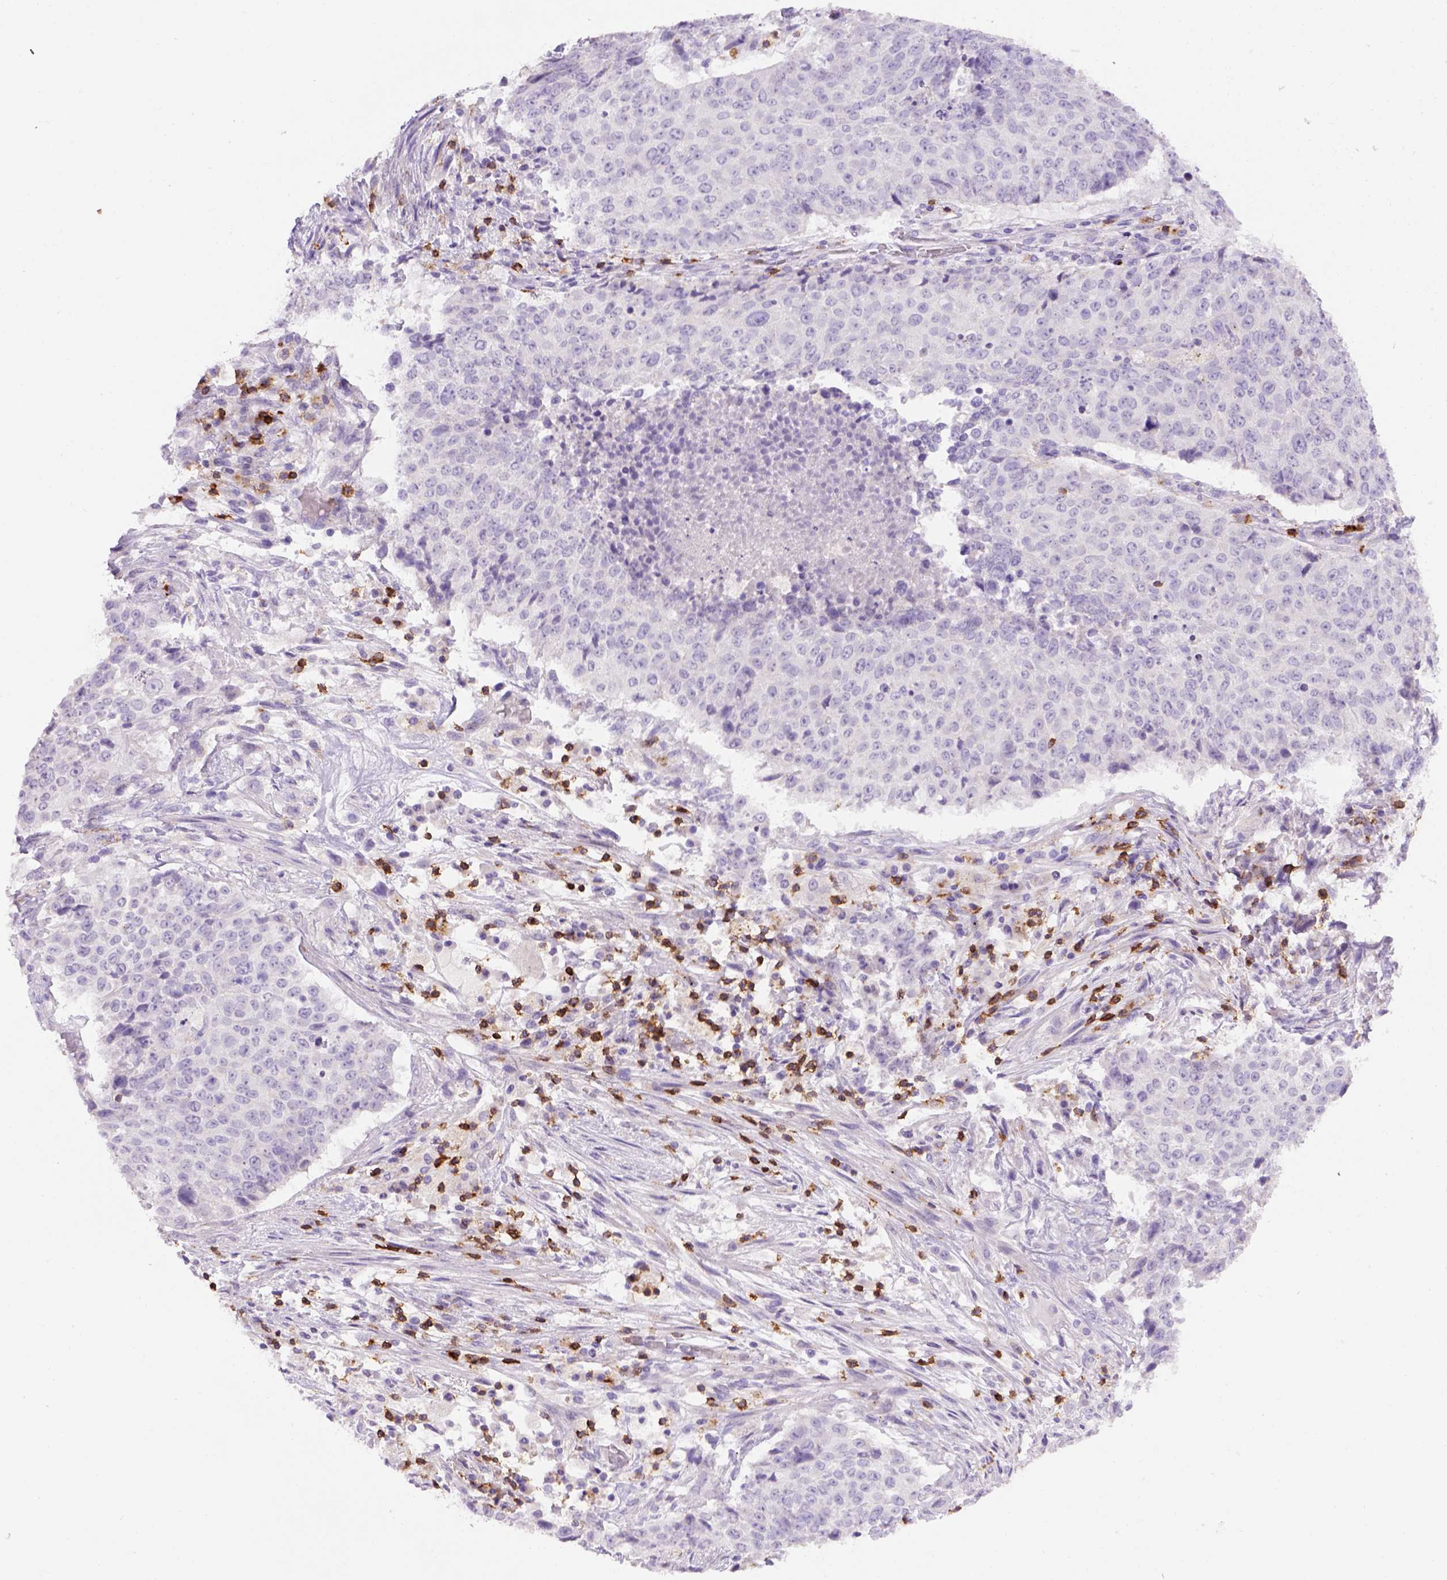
{"staining": {"intensity": "negative", "quantity": "none", "location": "none"}, "tissue": "lung cancer", "cell_type": "Tumor cells", "image_type": "cancer", "snomed": [{"axis": "morphology", "description": "Normal tissue, NOS"}, {"axis": "morphology", "description": "Squamous cell carcinoma, NOS"}, {"axis": "topography", "description": "Bronchus"}, {"axis": "topography", "description": "Lung"}], "caption": "High power microscopy image of an immunohistochemistry histopathology image of lung cancer, revealing no significant staining in tumor cells. (DAB immunohistochemistry with hematoxylin counter stain).", "gene": "CD3E", "patient": {"sex": "male", "age": 64}}